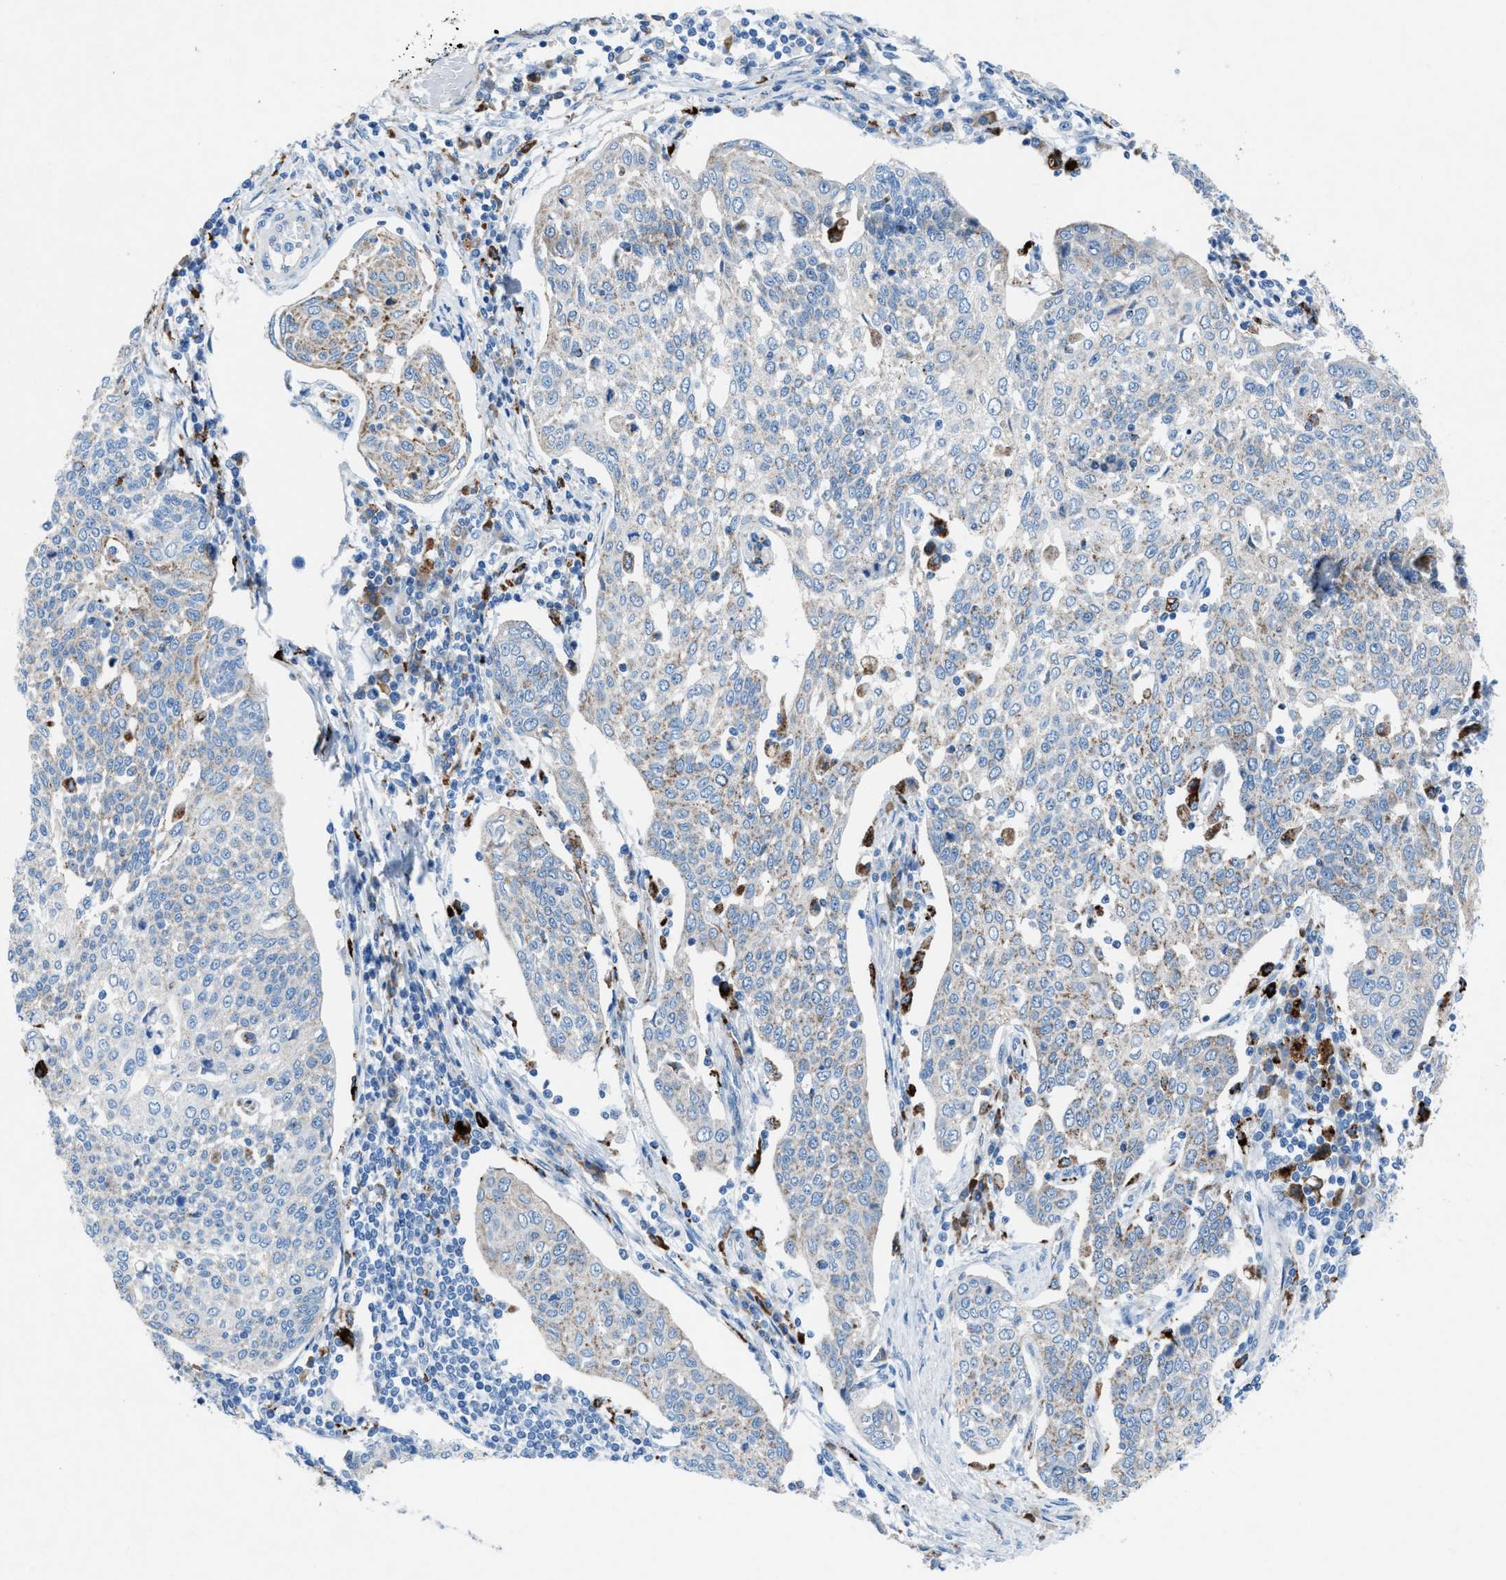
{"staining": {"intensity": "weak", "quantity": "25%-75%", "location": "cytoplasmic/membranous"}, "tissue": "cervical cancer", "cell_type": "Tumor cells", "image_type": "cancer", "snomed": [{"axis": "morphology", "description": "Squamous cell carcinoma, NOS"}, {"axis": "topography", "description": "Cervix"}], "caption": "About 25%-75% of tumor cells in human cervical squamous cell carcinoma reveal weak cytoplasmic/membranous protein staining as visualized by brown immunohistochemical staining.", "gene": "CD1B", "patient": {"sex": "female", "age": 34}}